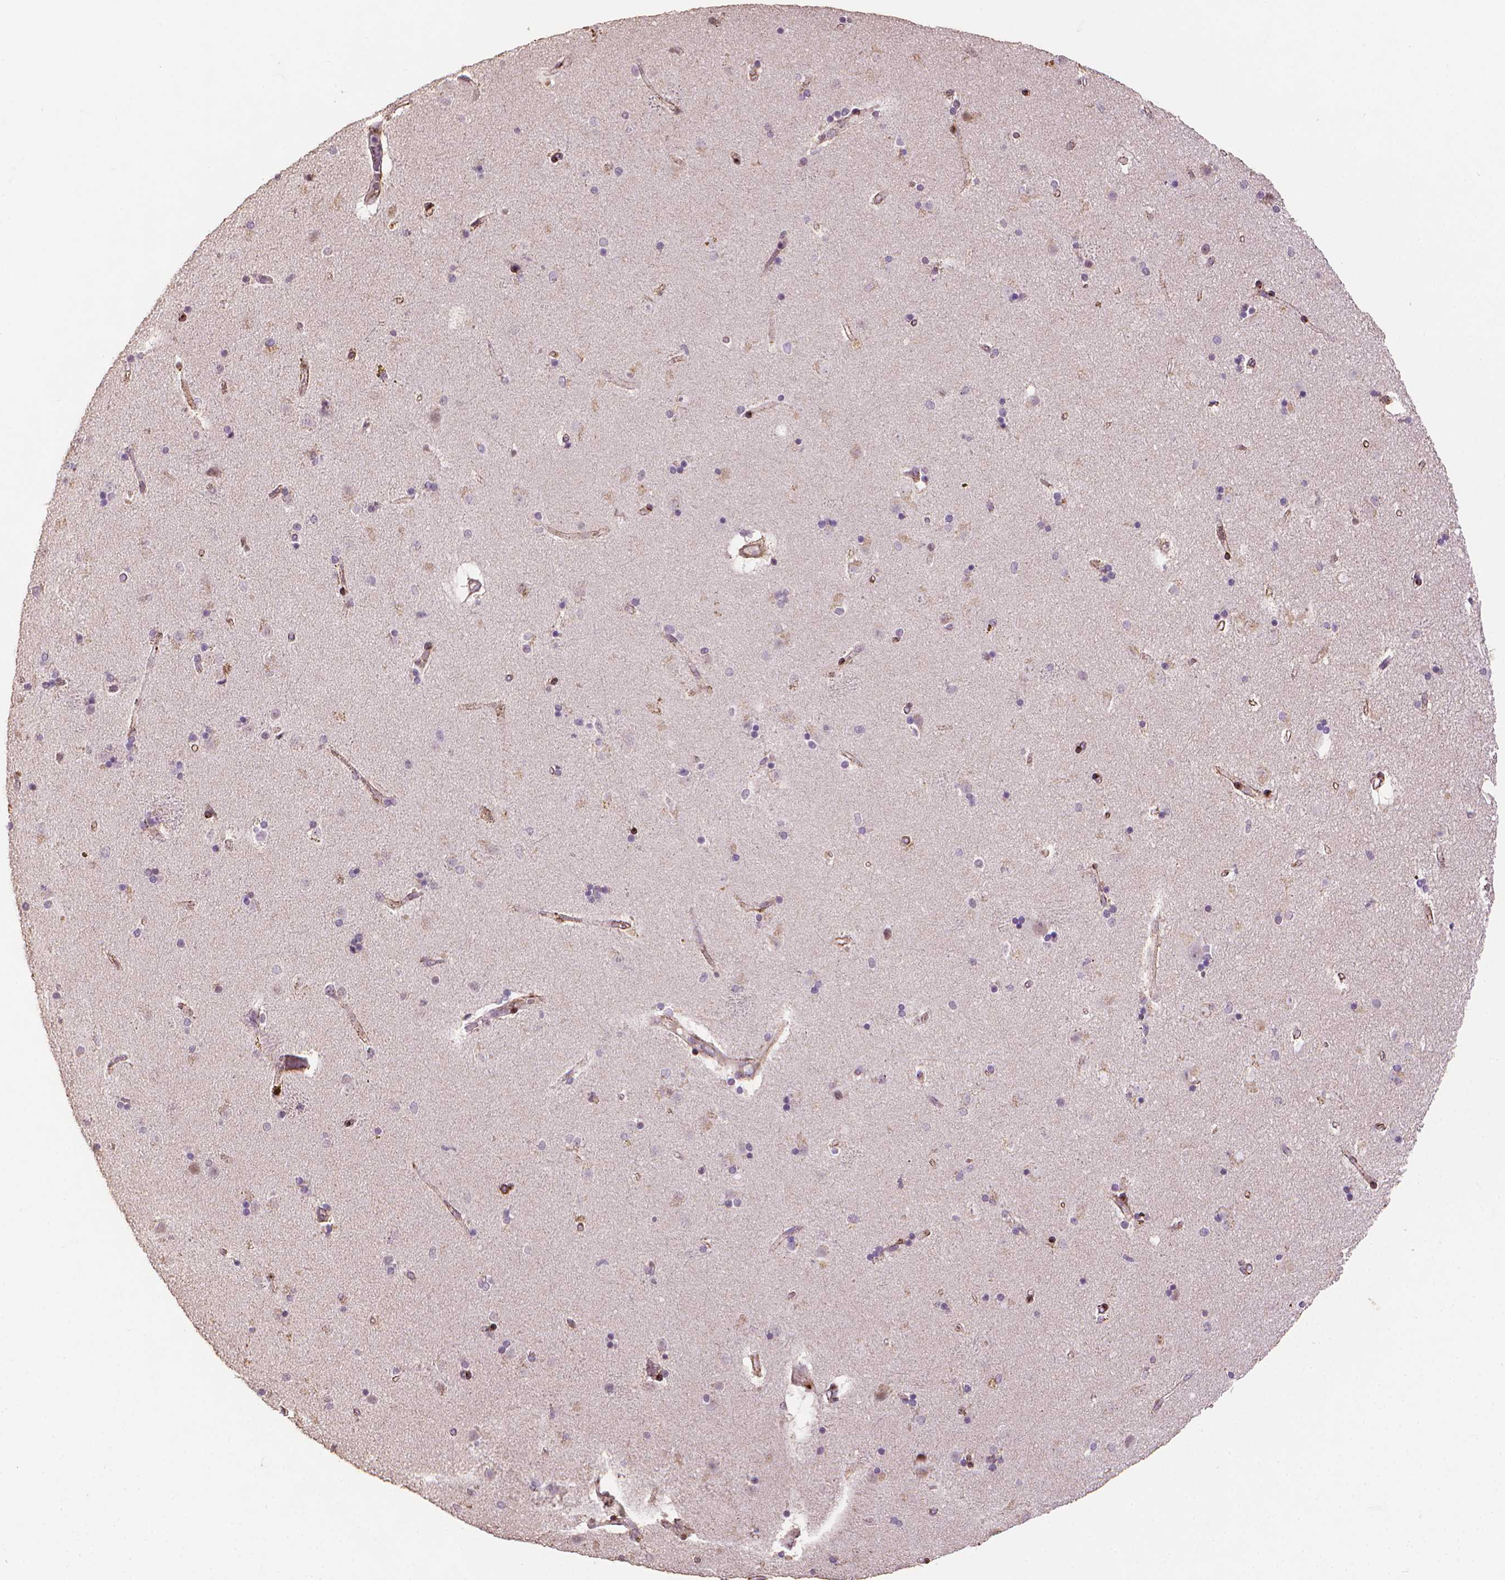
{"staining": {"intensity": "negative", "quantity": "none", "location": "none"}, "tissue": "caudate", "cell_type": "Glial cells", "image_type": "normal", "snomed": [{"axis": "morphology", "description": "Normal tissue, NOS"}, {"axis": "topography", "description": "Lateral ventricle wall"}], "caption": "Human caudate stained for a protein using immunohistochemistry displays no expression in glial cells.", "gene": "DCN", "patient": {"sex": "female", "age": 71}}